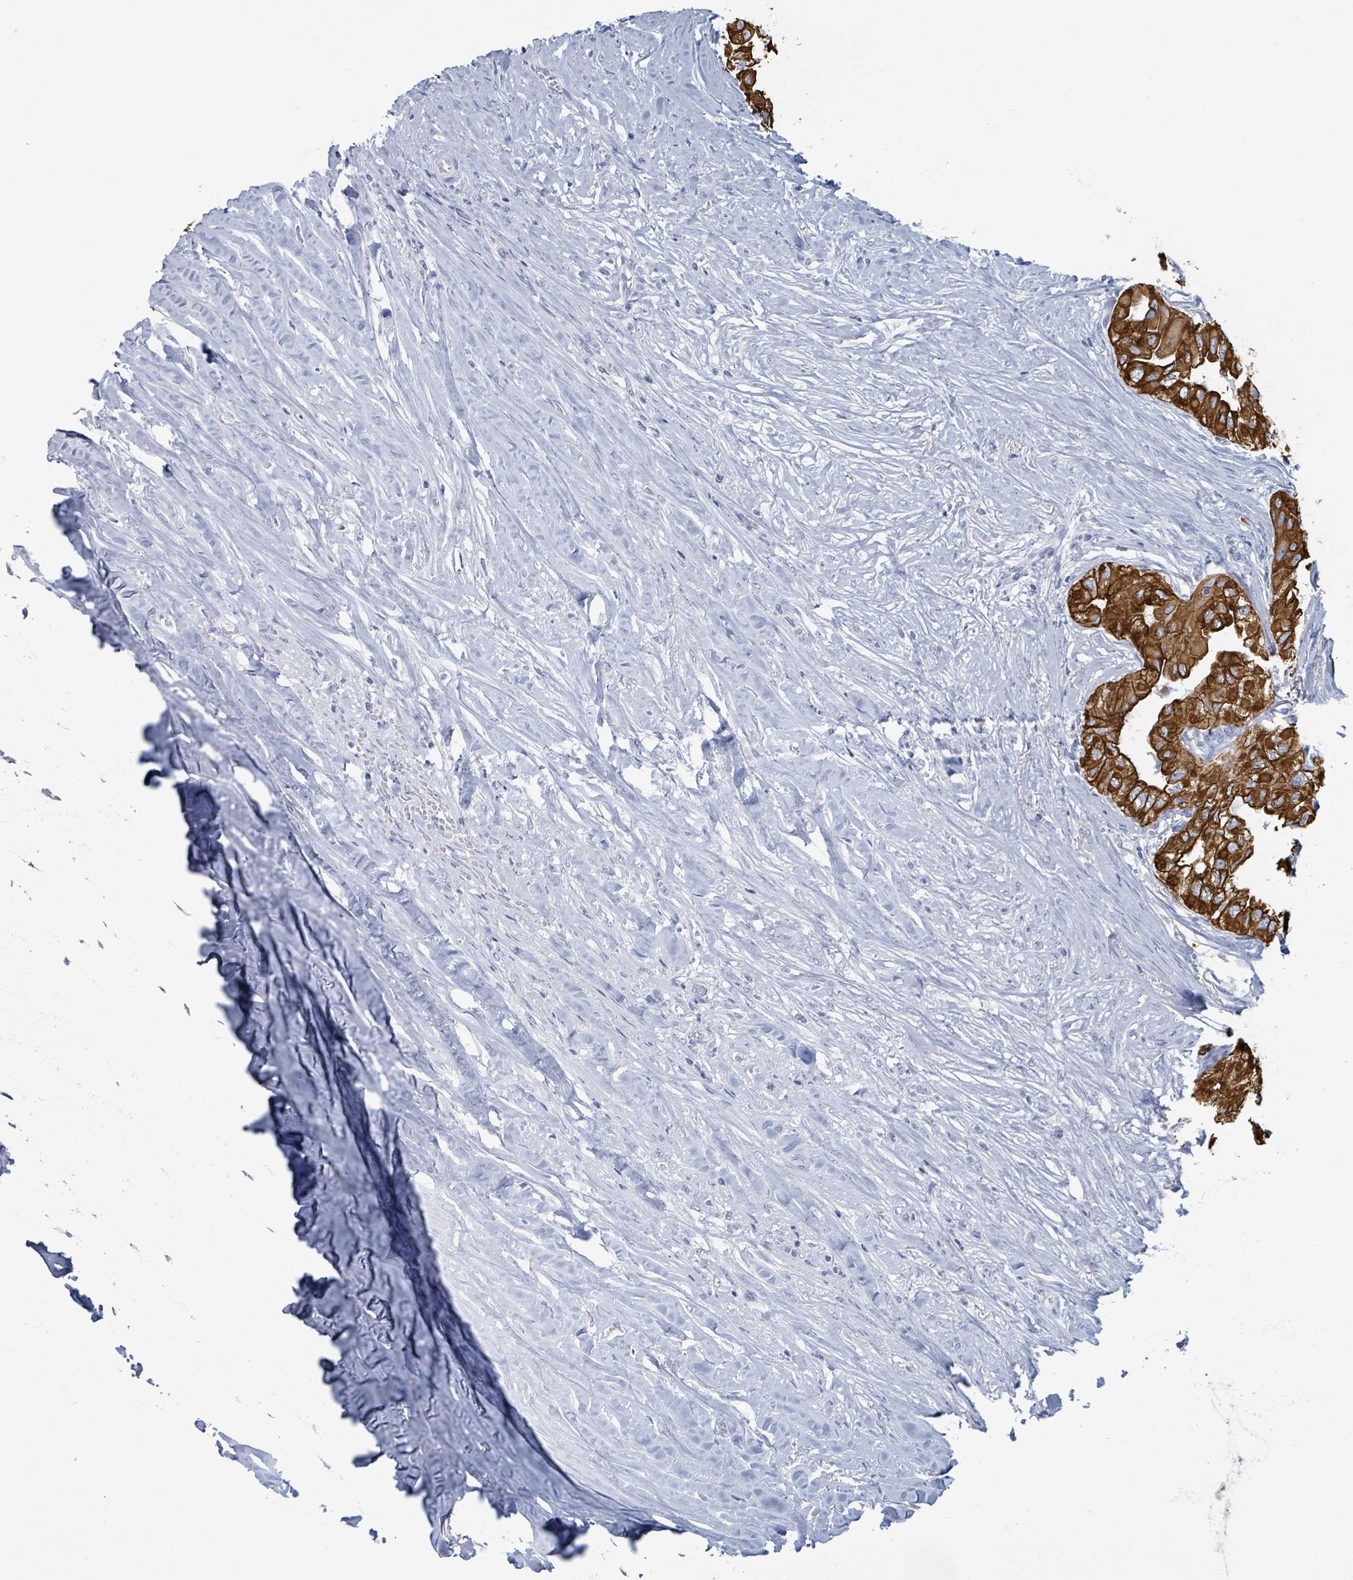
{"staining": {"intensity": "strong", "quantity": ">75%", "location": "cytoplasmic/membranous"}, "tissue": "thyroid cancer", "cell_type": "Tumor cells", "image_type": "cancer", "snomed": [{"axis": "morphology", "description": "Papillary adenocarcinoma, NOS"}, {"axis": "topography", "description": "Thyroid gland"}], "caption": "Tumor cells reveal high levels of strong cytoplasmic/membranous staining in about >75% of cells in human thyroid cancer (papillary adenocarcinoma). The staining is performed using DAB (3,3'-diaminobenzidine) brown chromogen to label protein expression. The nuclei are counter-stained blue using hematoxylin.", "gene": "KRT8", "patient": {"sex": "female", "age": 59}}